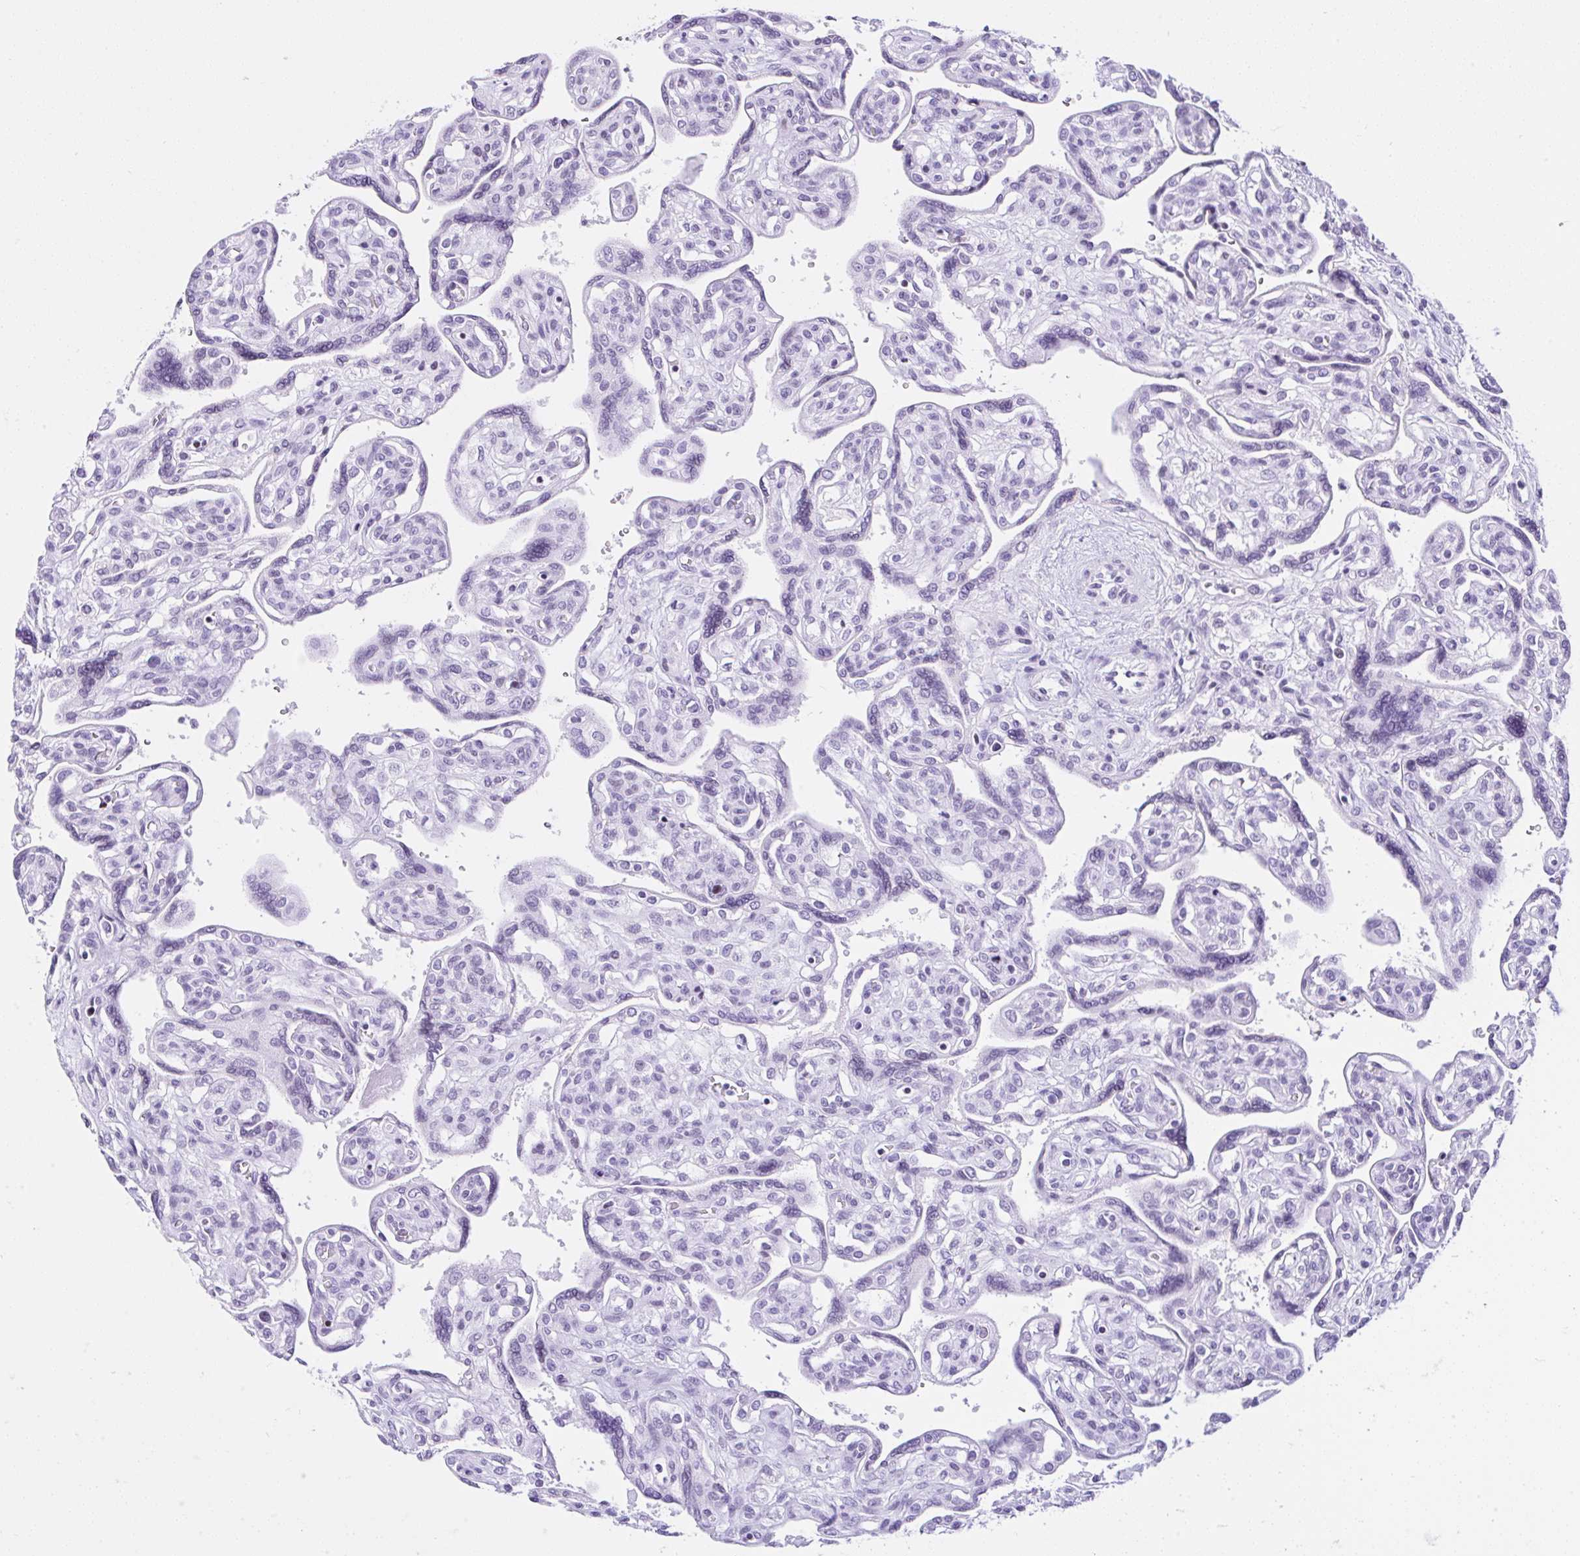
{"staining": {"intensity": "negative", "quantity": "none", "location": "none"}, "tissue": "placenta", "cell_type": "Decidual cells", "image_type": "normal", "snomed": [{"axis": "morphology", "description": "Normal tissue, NOS"}, {"axis": "topography", "description": "Placenta"}], "caption": "IHC image of benign placenta stained for a protein (brown), which reveals no staining in decidual cells.", "gene": "KRT27", "patient": {"sex": "female", "age": 39}}